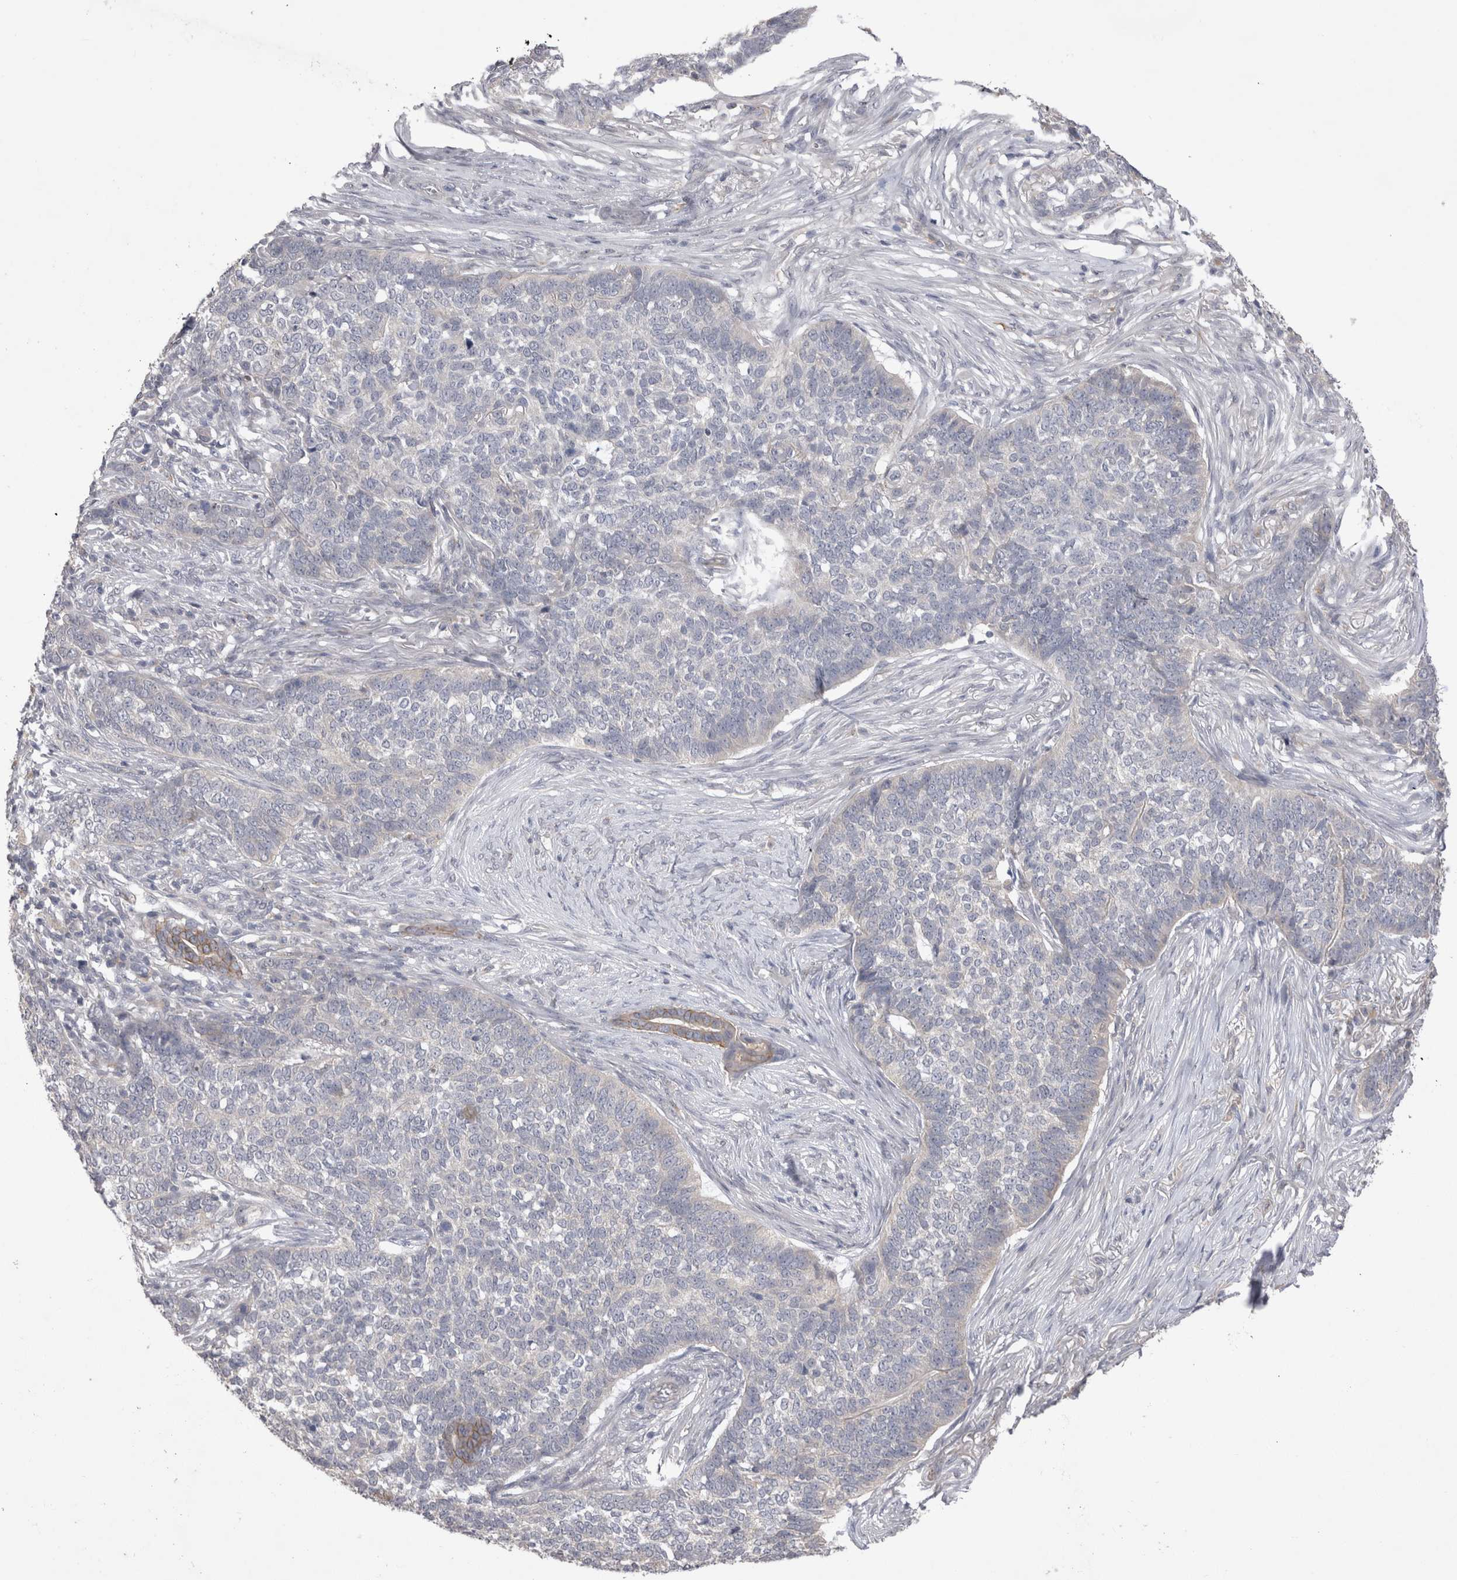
{"staining": {"intensity": "negative", "quantity": "none", "location": "none"}, "tissue": "skin cancer", "cell_type": "Tumor cells", "image_type": "cancer", "snomed": [{"axis": "morphology", "description": "Basal cell carcinoma"}, {"axis": "topography", "description": "Skin"}], "caption": "Immunohistochemistry micrograph of basal cell carcinoma (skin) stained for a protein (brown), which demonstrates no expression in tumor cells.", "gene": "CTBS", "patient": {"sex": "male", "age": 85}}